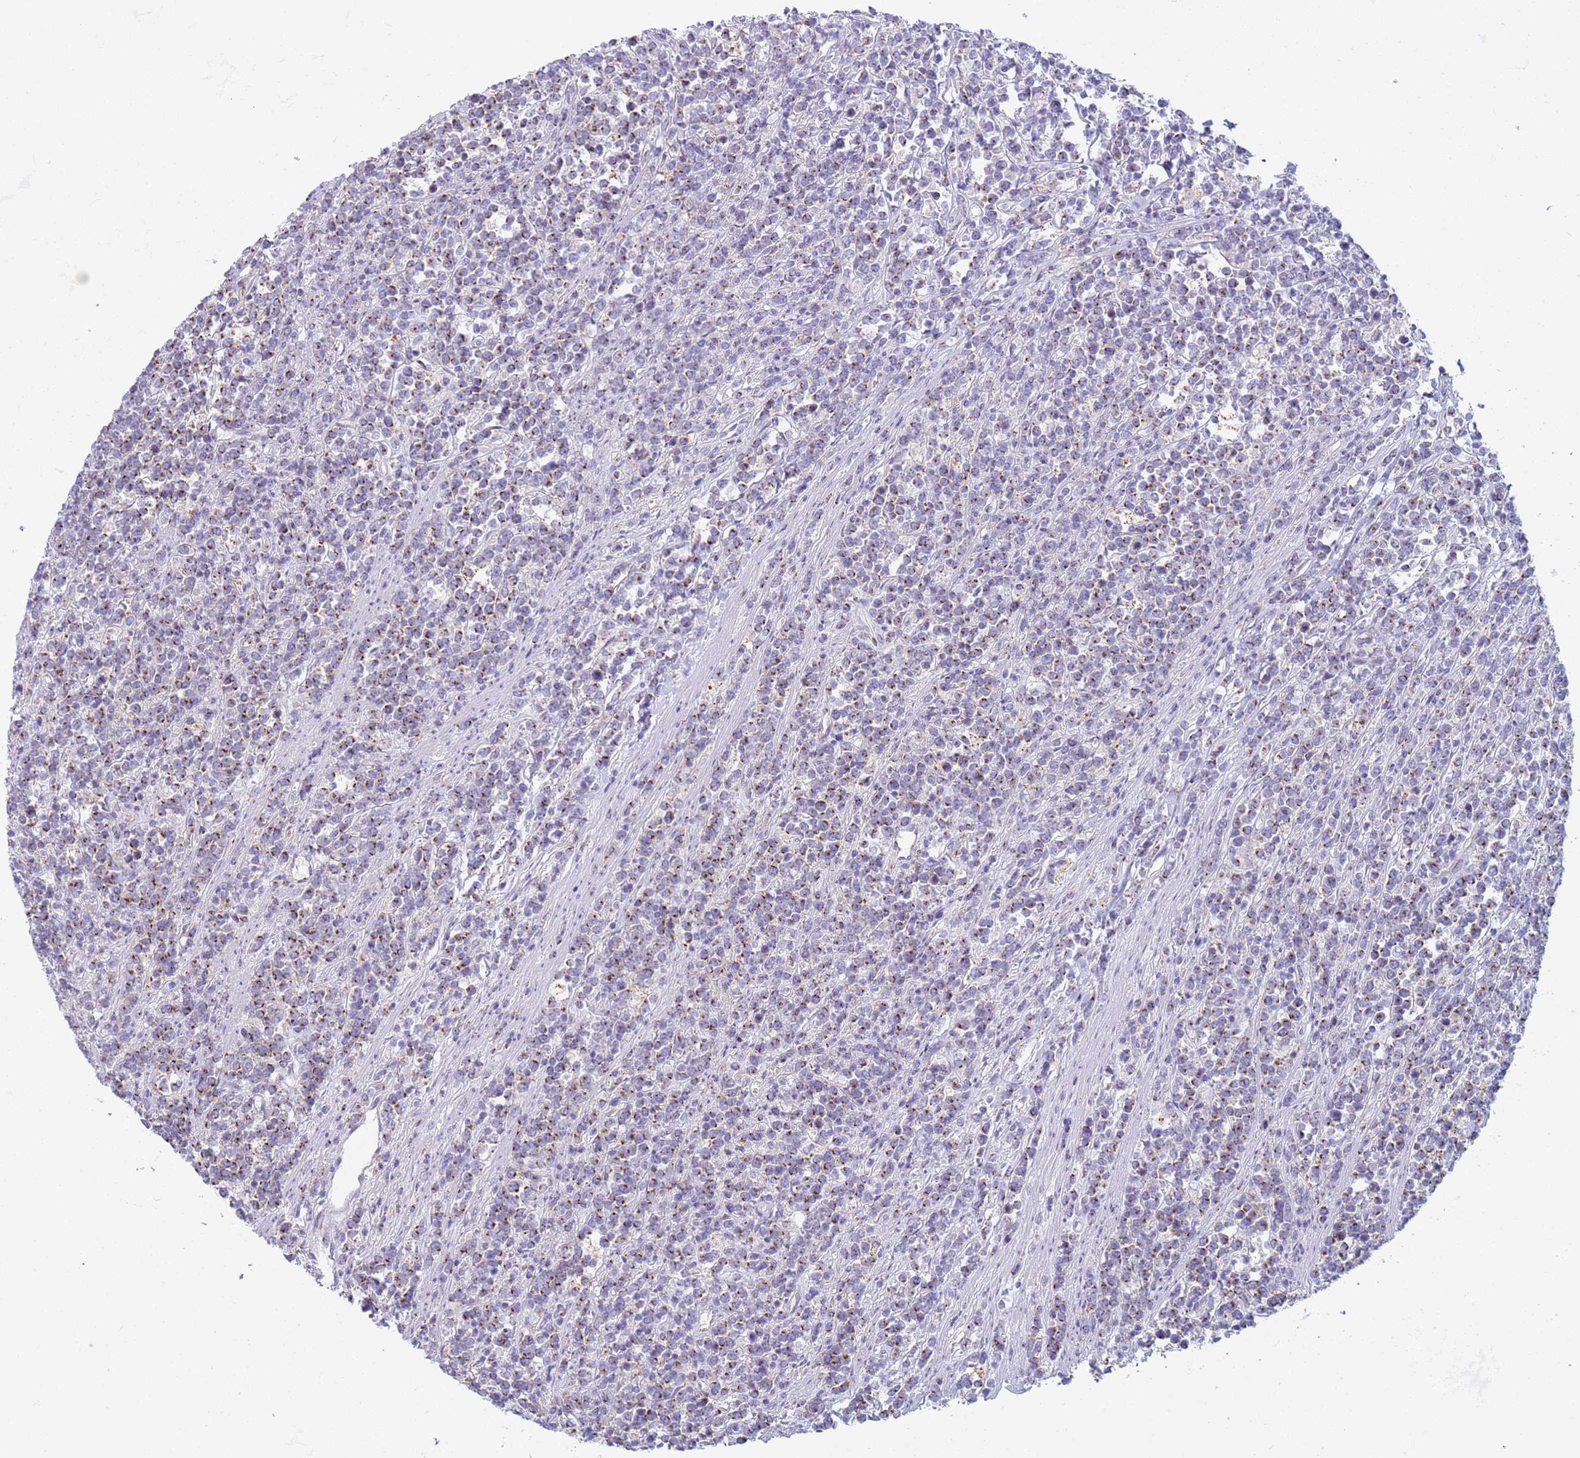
{"staining": {"intensity": "moderate", "quantity": "25%-75%", "location": "cytoplasmic/membranous"}, "tissue": "lymphoma", "cell_type": "Tumor cells", "image_type": "cancer", "snomed": [{"axis": "morphology", "description": "Malignant lymphoma, non-Hodgkin's type, High grade"}, {"axis": "topography", "description": "Small intestine"}], "caption": "Immunohistochemical staining of lymphoma exhibits moderate cytoplasmic/membranous protein positivity in about 25%-75% of tumor cells. The staining was performed using DAB, with brown indicating positive protein expression. Nuclei are stained blue with hematoxylin.", "gene": "CR1", "patient": {"sex": "male", "age": 8}}